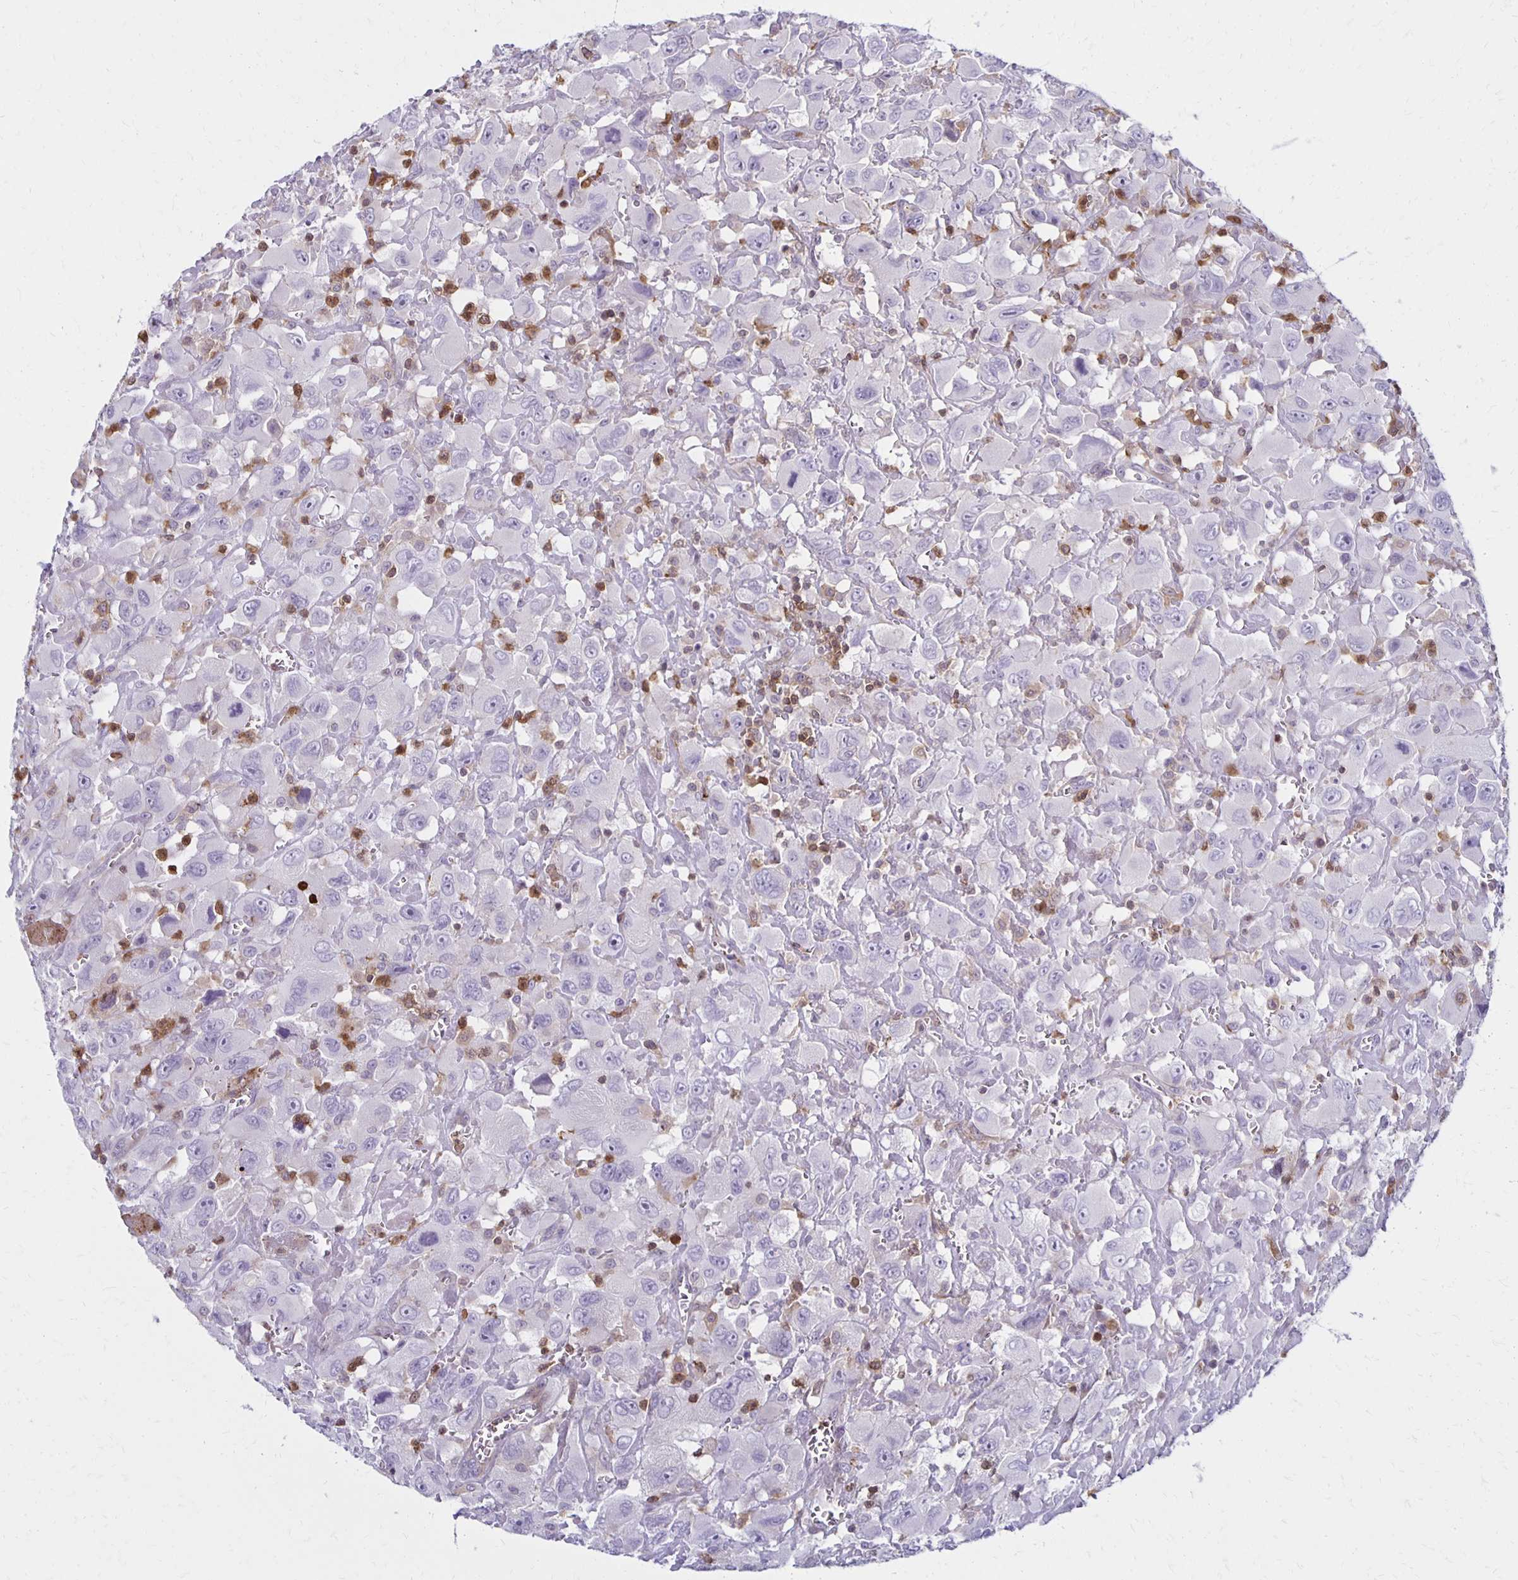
{"staining": {"intensity": "negative", "quantity": "none", "location": "none"}, "tissue": "head and neck cancer", "cell_type": "Tumor cells", "image_type": "cancer", "snomed": [{"axis": "morphology", "description": "Squamous cell carcinoma, NOS"}, {"axis": "morphology", "description": "Squamous cell carcinoma, metastatic, NOS"}, {"axis": "topography", "description": "Oral tissue"}, {"axis": "topography", "description": "Head-Neck"}], "caption": "Head and neck squamous cell carcinoma was stained to show a protein in brown. There is no significant positivity in tumor cells.", "gene": "CCL21", "patient": {"sex": "female", "age": 85}}